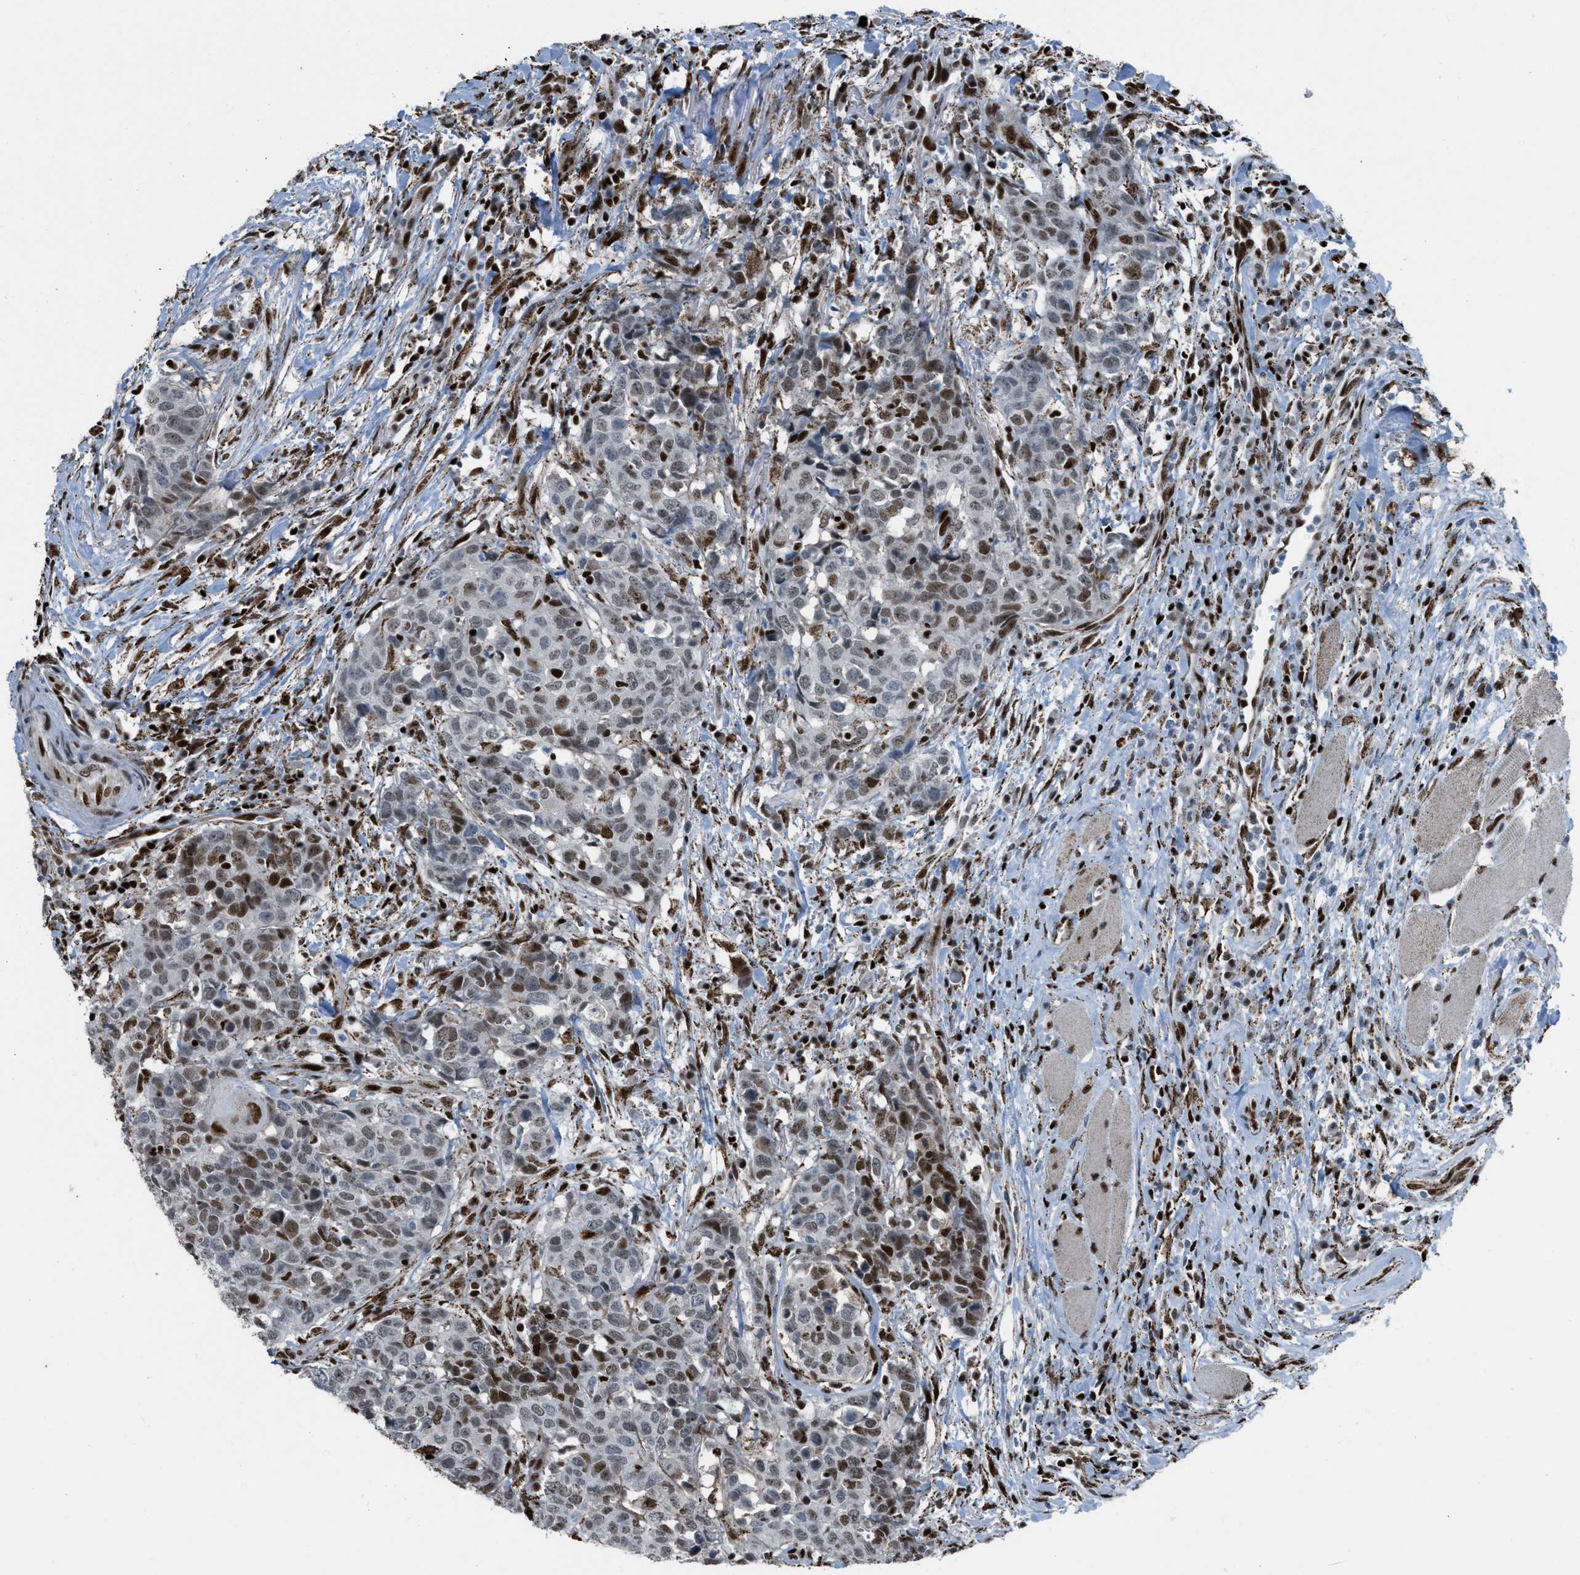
{"staining": {"intensity": "moderate", "quantity": ">75%", "location": "nuclear"}, "tissue": "head and neck cancer", "cell_type": "Tumor cells", "image_type": "cancer", "snomed": [{"axis": "morphology", "description": "Squamous cell carcinoma, NOS"}, {"axis": "topography", "description": "Head-Neck"}], "caption": "DAB immunohistochemical staining of head and neck cancer (squamous cell carcinoma) shows moderate nuclear protein staining in about >75% of tumor cells.", "gene": "SLFN5", "patient": {"sex": "male", "age": 66}}